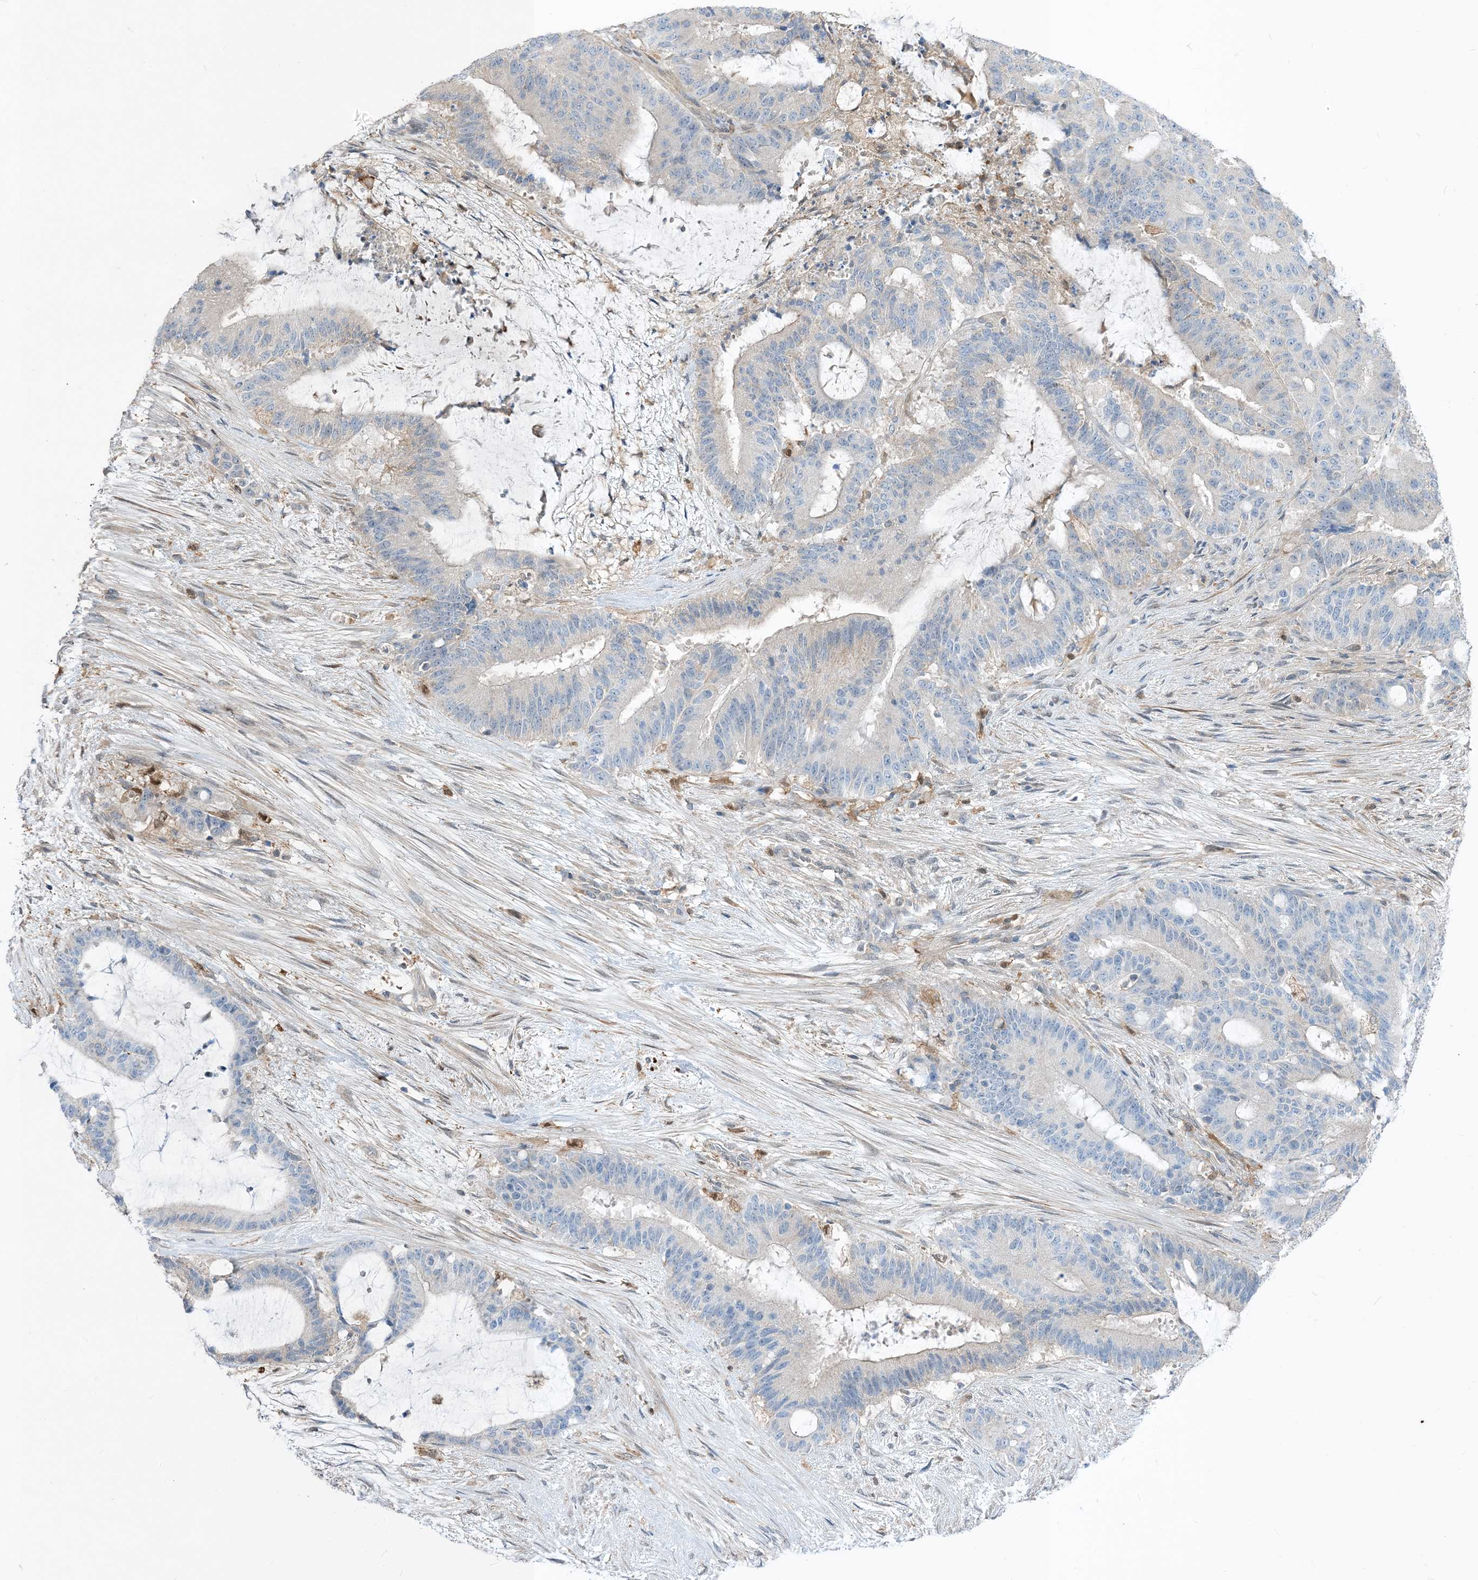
{"staining": {"intensity": "negative", "quantity": "none", "location": "none"}, "tissue": "liver cancer", "cell_type": "Tumor cells", "image_type": "cancer", "snomed": [{"axis": "morphology", "description": "Normal tissue, NOS"}, {"axis": "morphology", "description": "Cholangiocarcinoma"}, {"axis": "topography", "description": "Liver"}, {"axis": "topography", "description": "Peripheral nerve tissue"}], "caption": "This is an IHC micrograph of cholangiocarcinoma (liver). There is no expression in tumor cells.", "gene": "NAGK", "patient": {"sex": "female", "age": 73}}